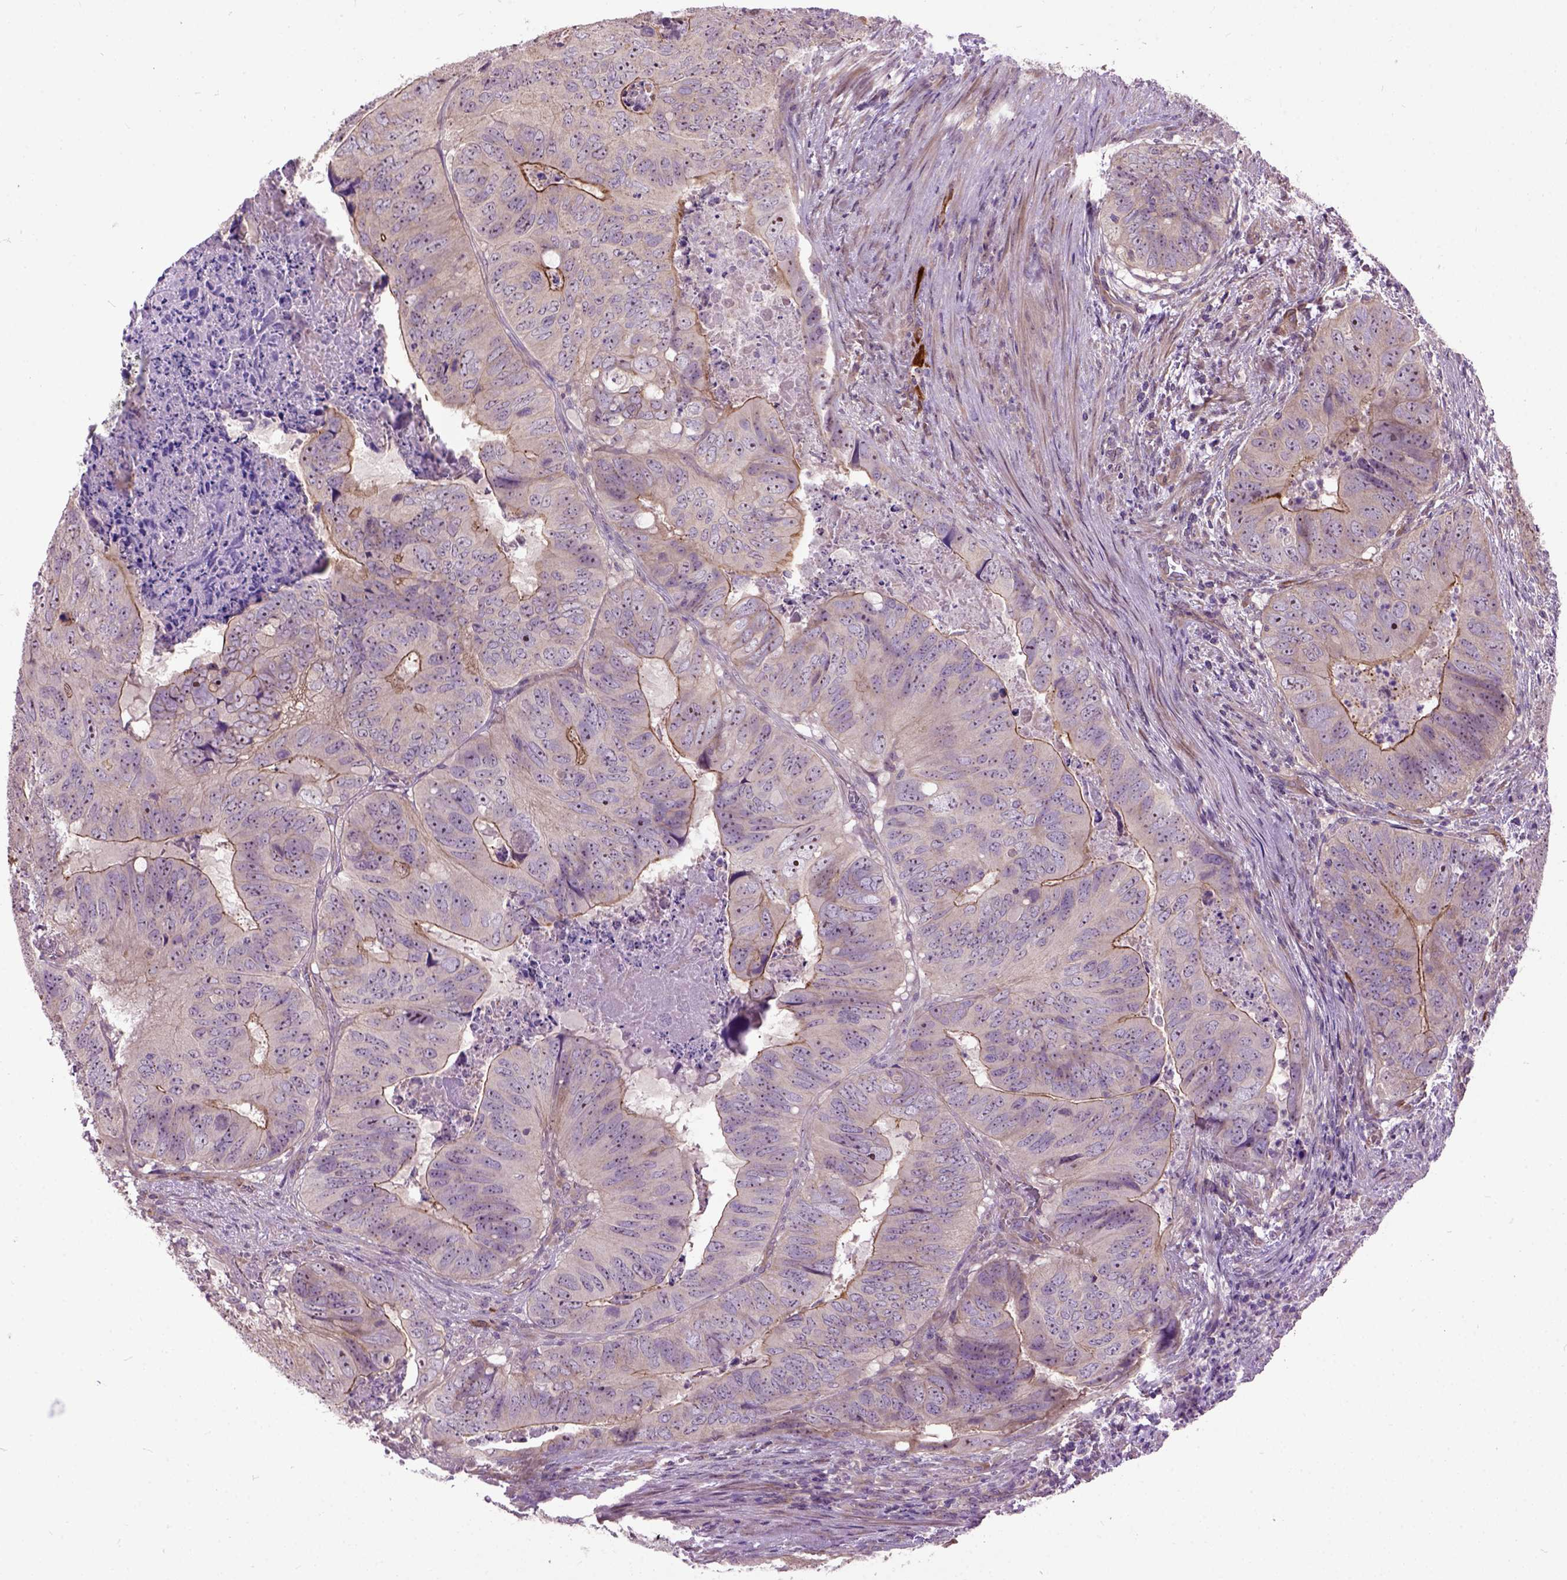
{"staining": {"intensity": "strong", "quantity": "<25%", "location": "cytoplasmic/membranous"}, "tissue": "colorectal cancer", "cell_type": "Tumor cells", "image_type": "cancer", "snomed": [{"axis": "morphology", "description": "Adenocarcinoma, NOS"}, {"axis": "topography", "description": "Colon"}], "caption": "Immunohistochemical staining of human adenocarcinoma (colorectal) demonstrates medium levels of strong cytoplasmic/membranous protein staining in about <25% of tumor cells. Nuclei are stained in blue.", "gene": "MAPT", "patient": {"sex": "male", "age": 79}}